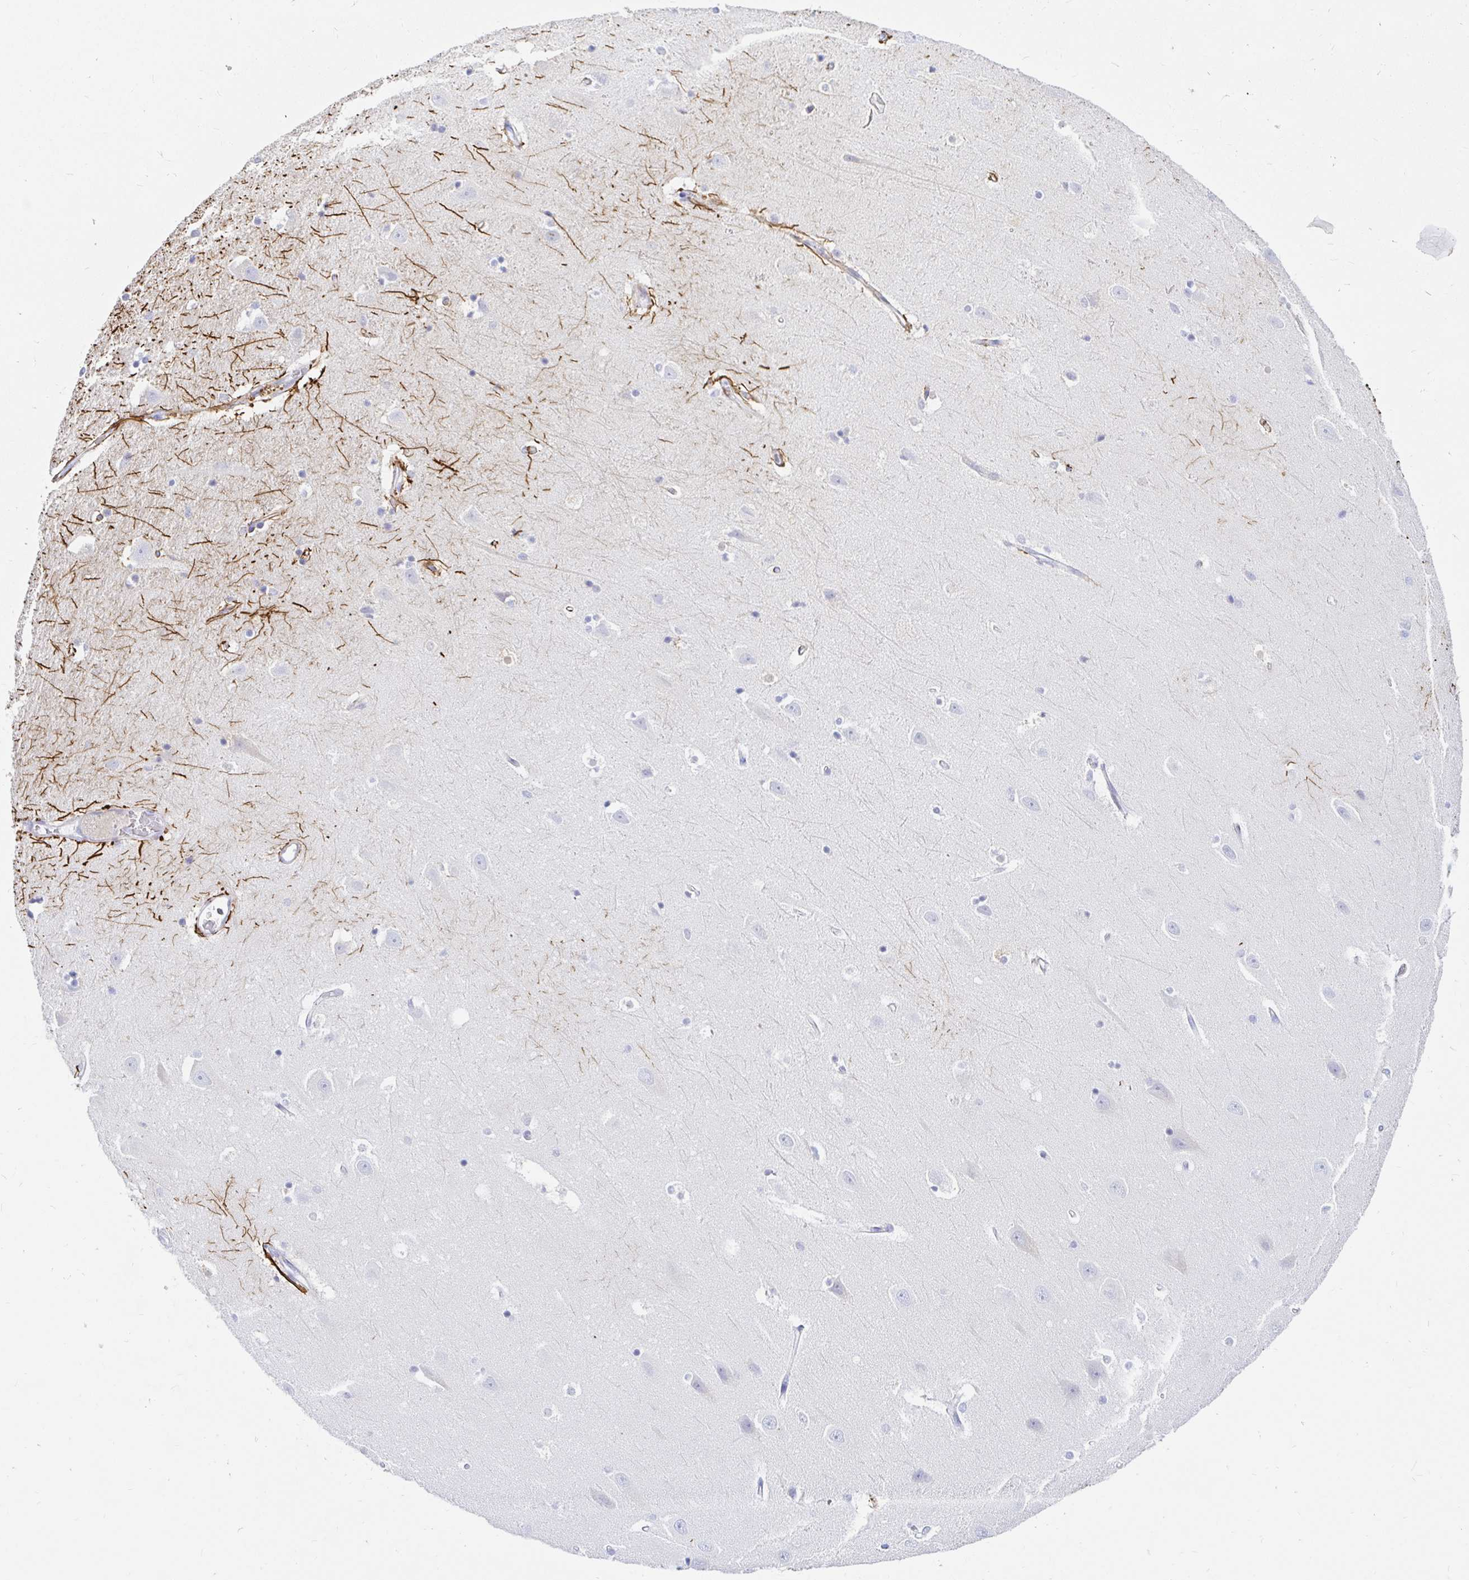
{"staining": {"intensity": "strong", "quantity": "<25%", "location": "cytoplasmic/membranous"}, "tissue": "hippocampus", "cell_type": "Glial cells", "image_type": "normal", "snomed": [{"axis": "morphology", "description": "Normal tissue, NOS"}, {"axis": "topography", "description": "Hippocampus"}], "caption": "Immunohistochemical staining of benign human hippocampus reveals medium levels of strong cytoplasmic/membranous expression in approximately <25% of glial cells. (IHC, brightfield microscopy, high magnification).", "gene": "NR2E1", "patient": {"sex": "male", "age": 63}}